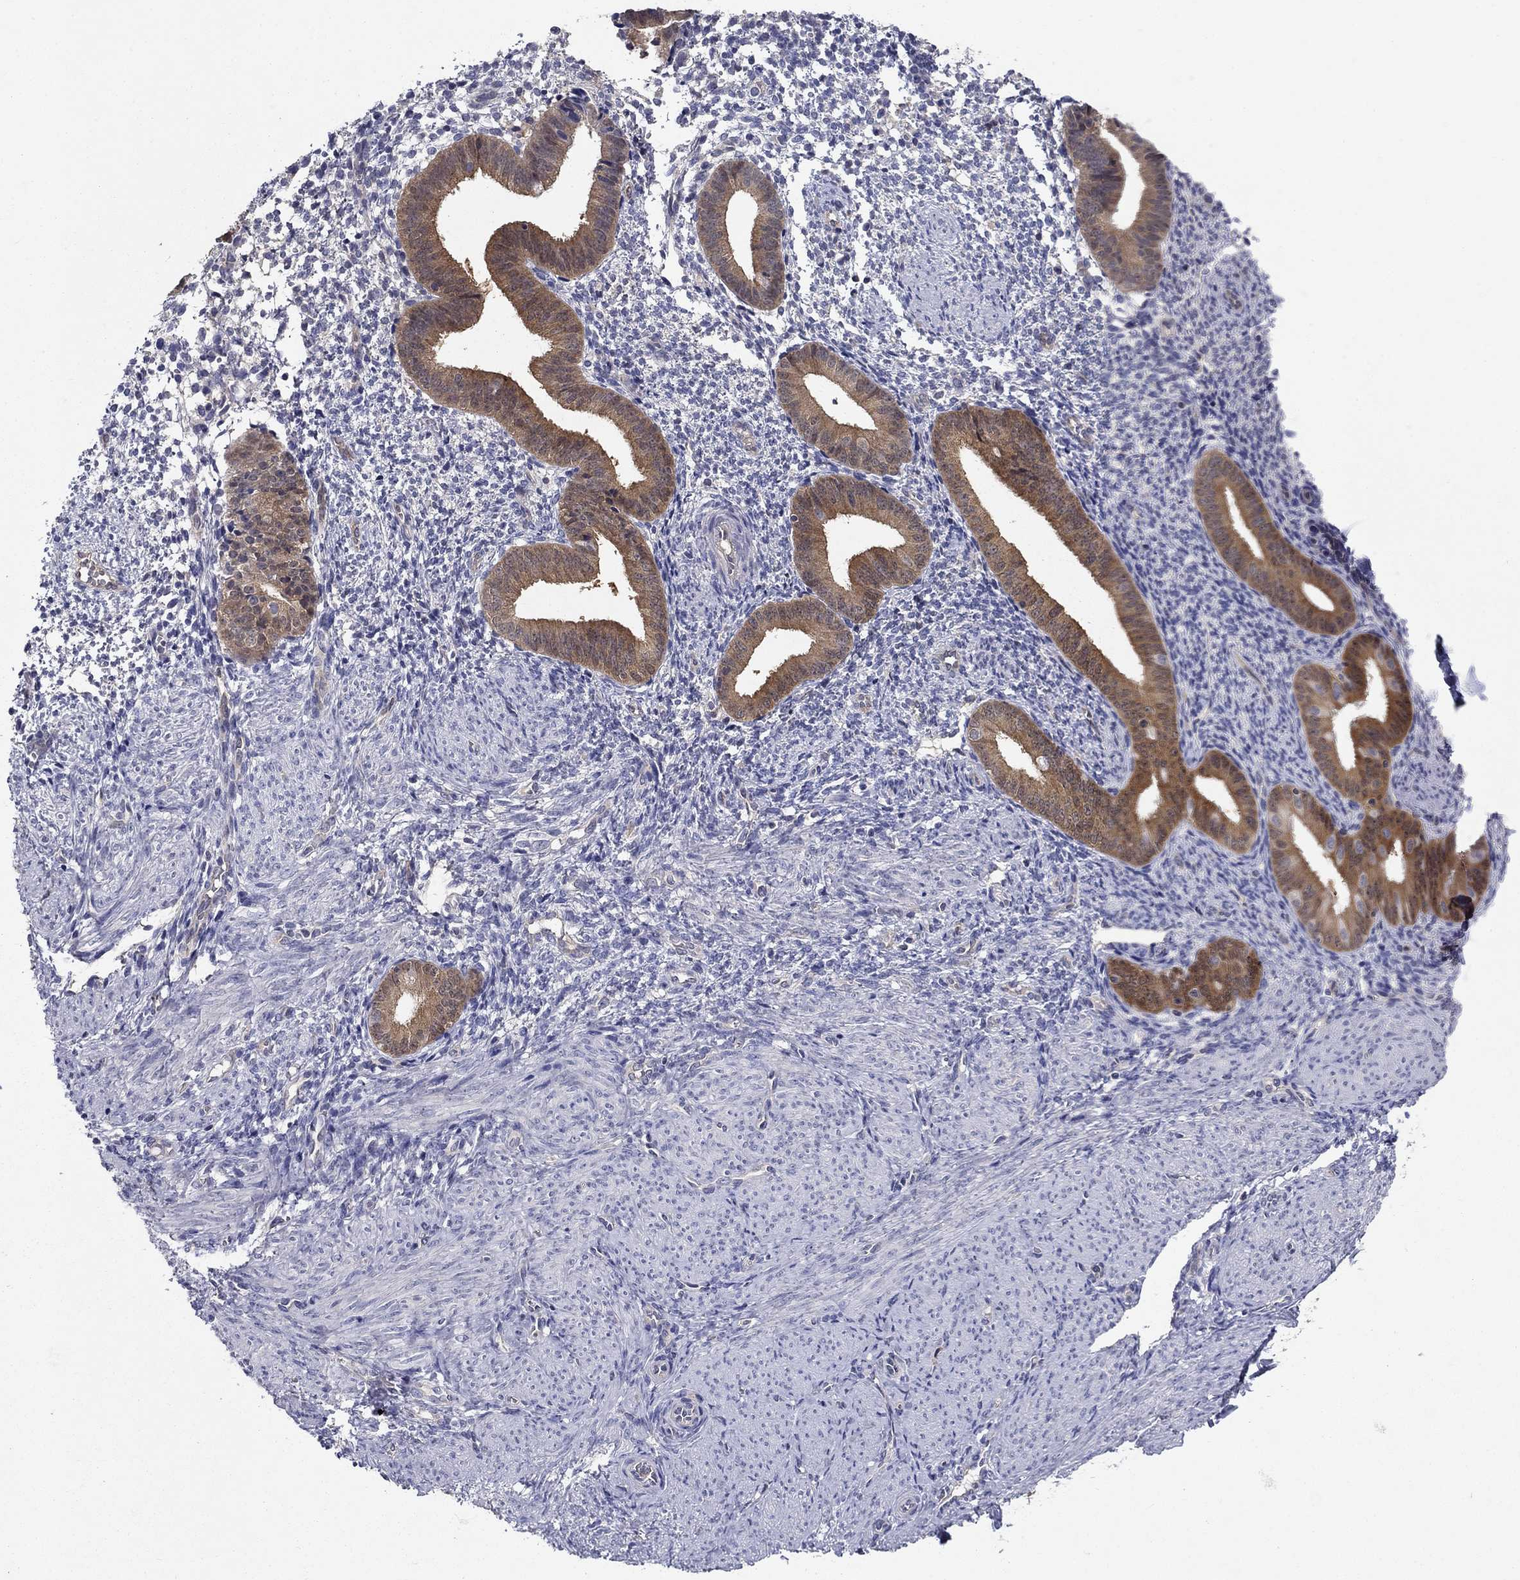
{"staining": {"intensity": "negative", "quantity": "none", "location": "none"}, "tissue": "endometrium", "cell_type": "Cells in endometrial stroma", "image_type": "normal", "snomed": [{"axis": "morphology", "description": "Normal tissue, NOS"}, {"axis": "topography", "description": "Endometrium"}], "caption": "Immunohistochemistry photomicrograph of benign endometrium stained for a protein (brown), which shows no staining in cells in endometrial stroma. (Brightfield microscopy of DAB (3,3'-diaminobenzidine) immunohistochemistry at high magnification).", "gene": "GLTP", "patient": {"sex": "female", "age": 47}}